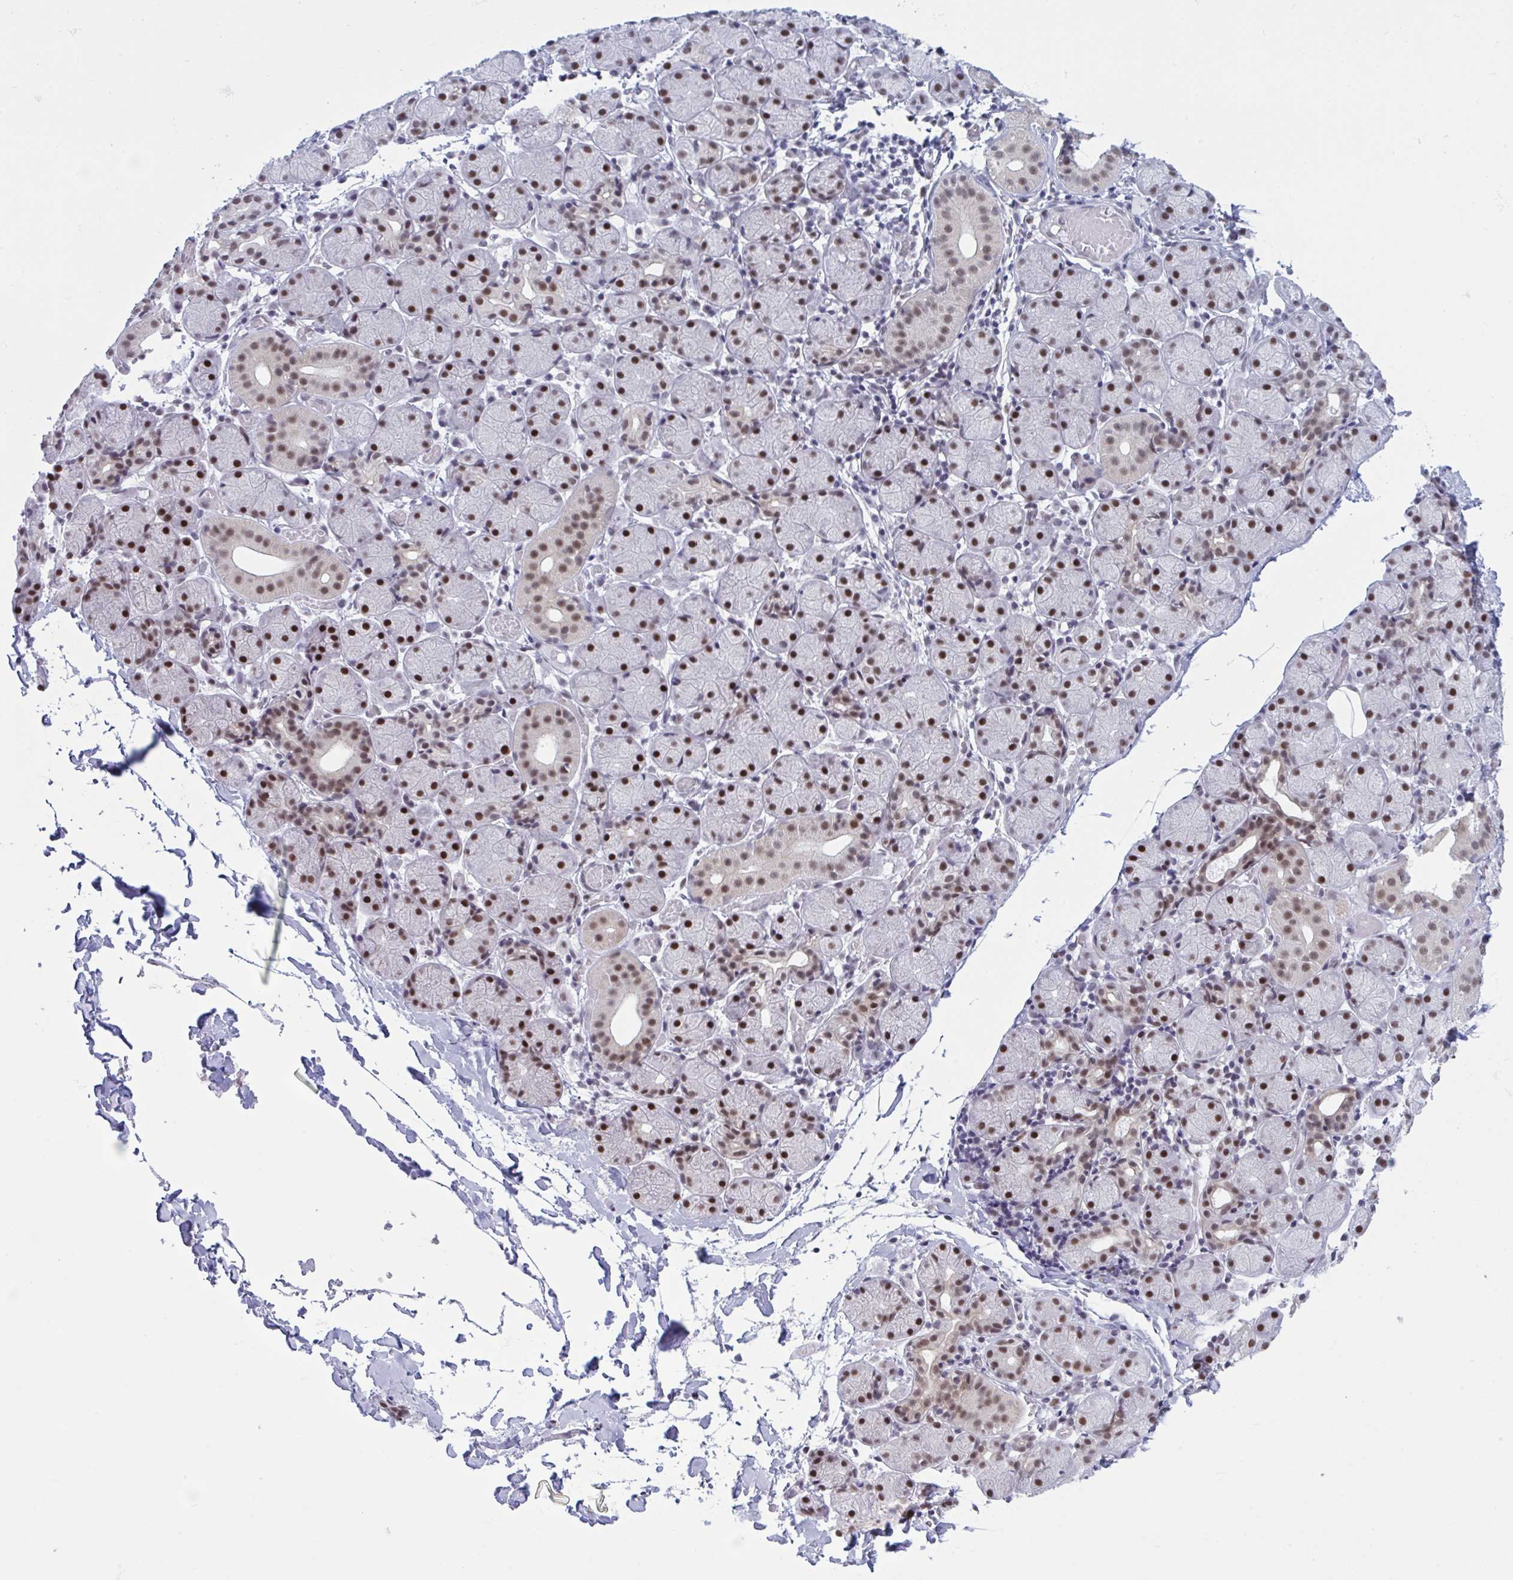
{"staining": {"intensity": "strong", "quantity": ">75%", "location": "nuclear"}, "tissue": "salivary gland", "cell_type": "Glandular cells", "image_type": "normal", "snomed": [{"axis": "morphology", "description": "Normal tissue, NOS"}, {"axis": "topography", "description": "Salivary gland"}], "caption": "Normal salivary gland demonstrates strong nuclear staining in approximately >75% of glandular cells The protein is shown in brown color, while the nuclei are stained blue..", "gene": "PPP1R10", "patient": {"sex": "female", "age": 24}}